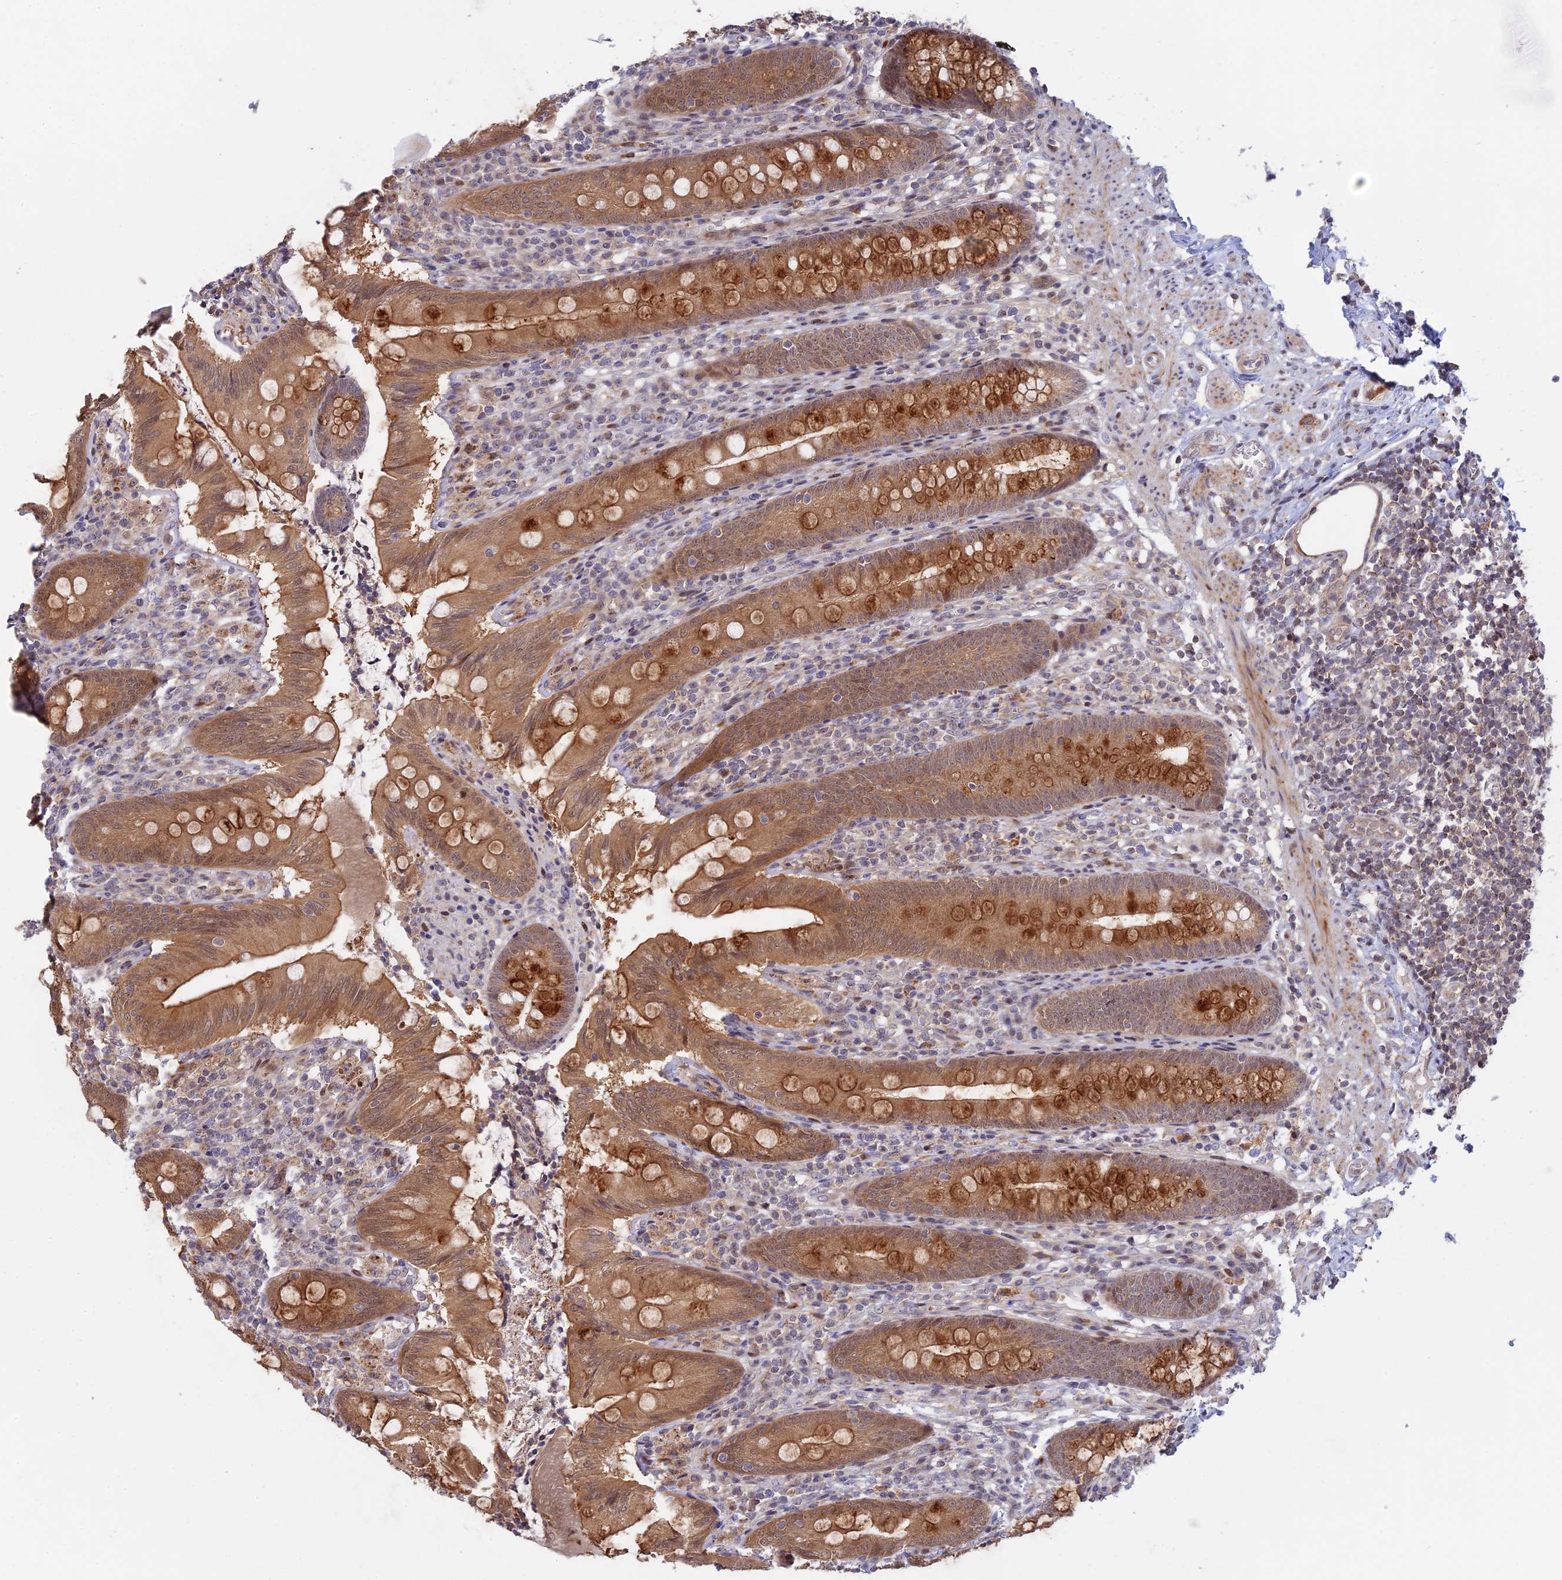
{"staining": {"intensity": "strong", "quantity": ">75%", "location": "cytoplasmic/membranous"}, "tissue": "appendix", "cell_type": "Glandular cells", "image_type": "normal", "snomed": [{"axis": "morphology", "description": "Normal tissue, NOS"}, {"axis": "topography", "description": "Appendix"}], "caption": "The micrograph displays a brown stain indicating the presence of a protein in the cytoplasmic/membranous of glandular cells in appendix.", "gene": "GSKIP", "patient": {"sex": "male", "age": 55}}